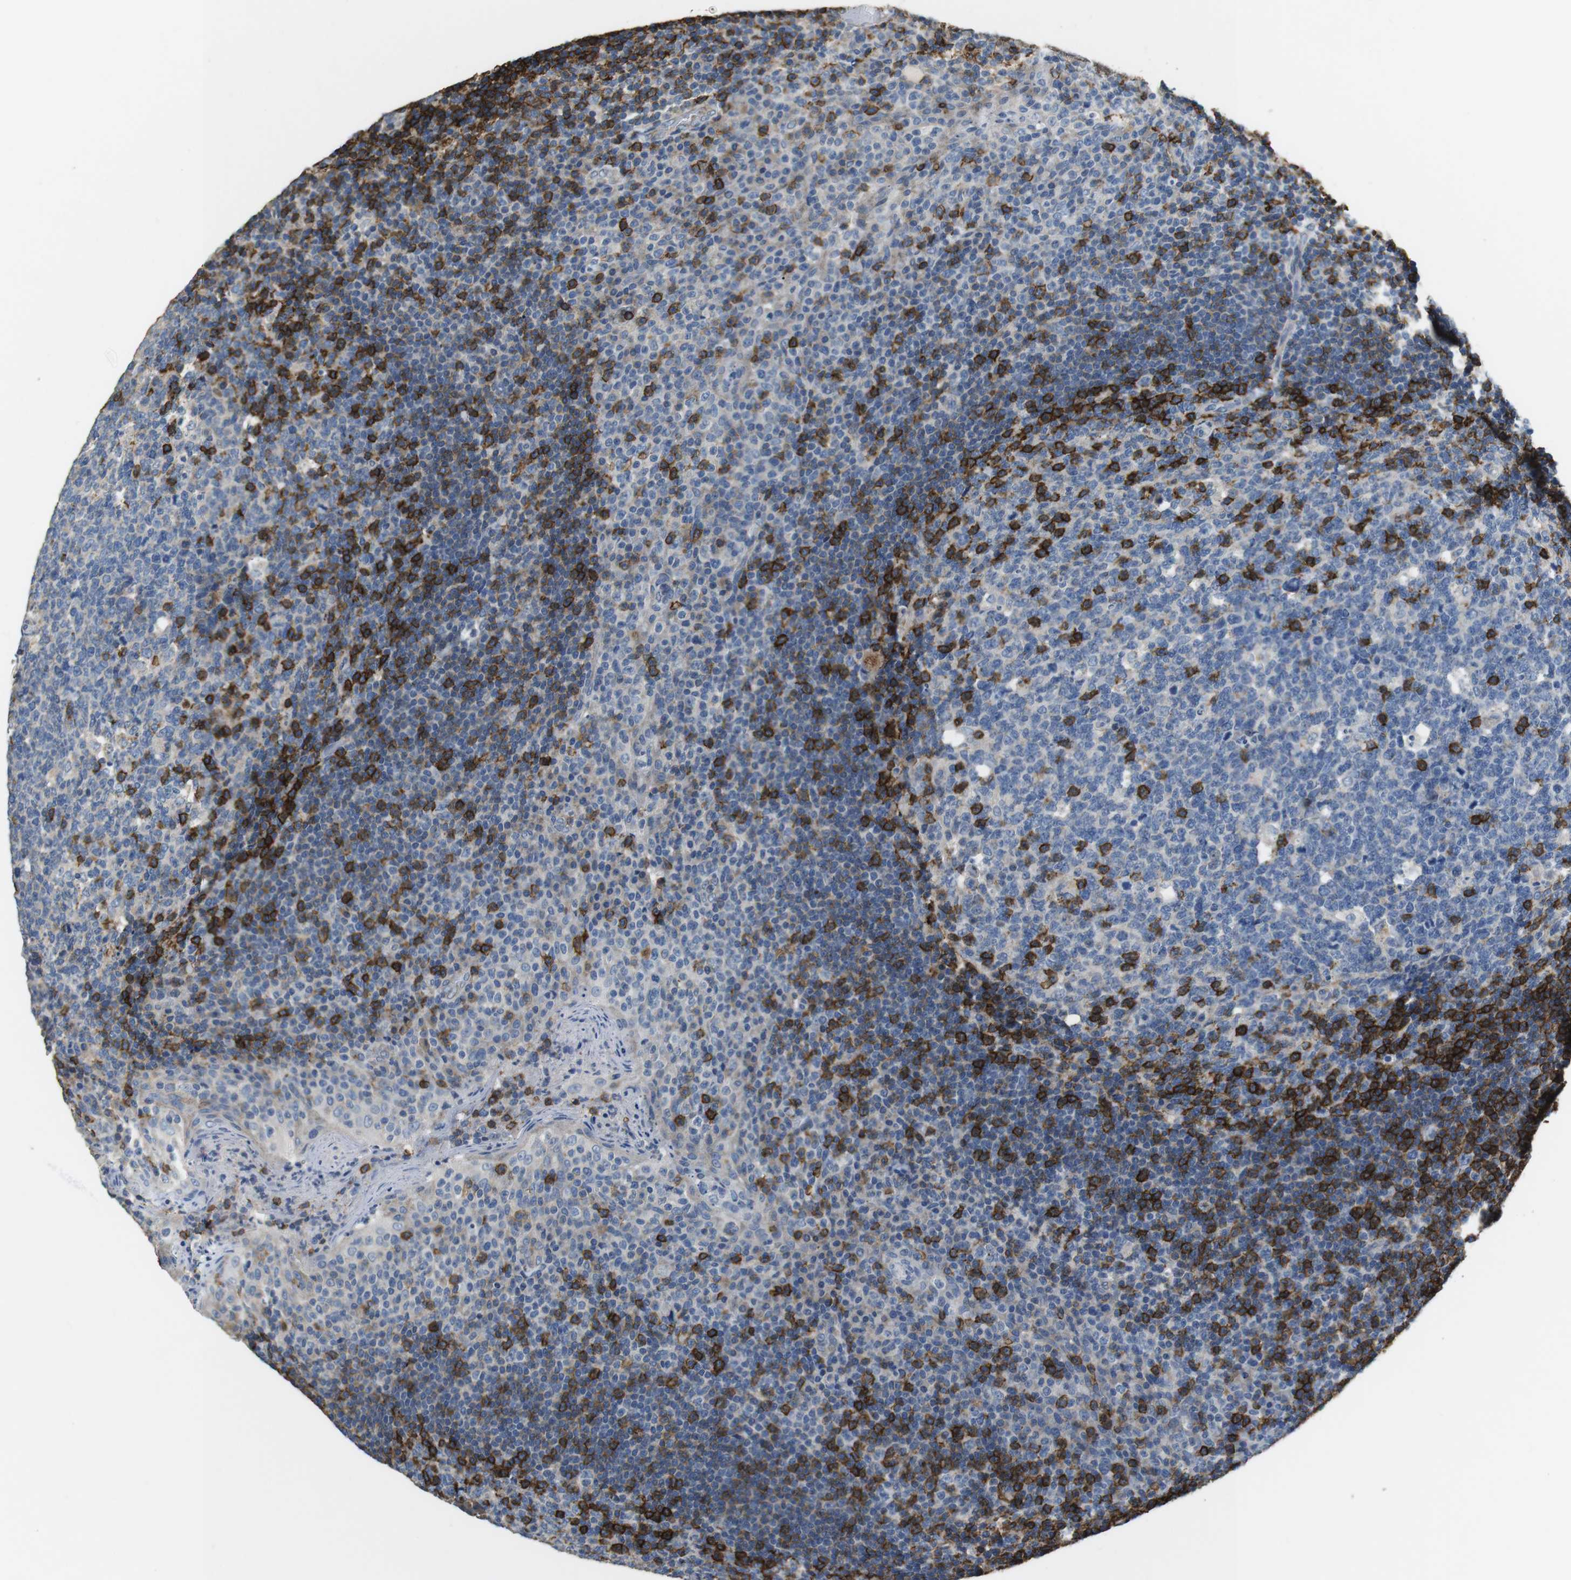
{"staining": {"intensity": "strong", "quantity": "<25%", "location": "cytoplasmic/membranous"}, "tissue": "tonsil", "cell_type": "Germinal center cells", "image_type": "normal", "snomed": [{"axis": "morphology", "description": "Normal tissue, NOS"}, {"axis": "topography", "description": "Tonsil"}], "caption": "Brown immunohistochemical staining in unremarkable human tonsil shows strong cytoplasmic/membranous expression in approximately <25% of germinal center cells. The protein of interest is stained brown, and the nuclei are stained in blue (DAB (3,3'-diaminobenzidine) IHC with brightfield microscopy, high magnification).", "gene": "CD6", "patient": {"sex": "male", "age": 17}}